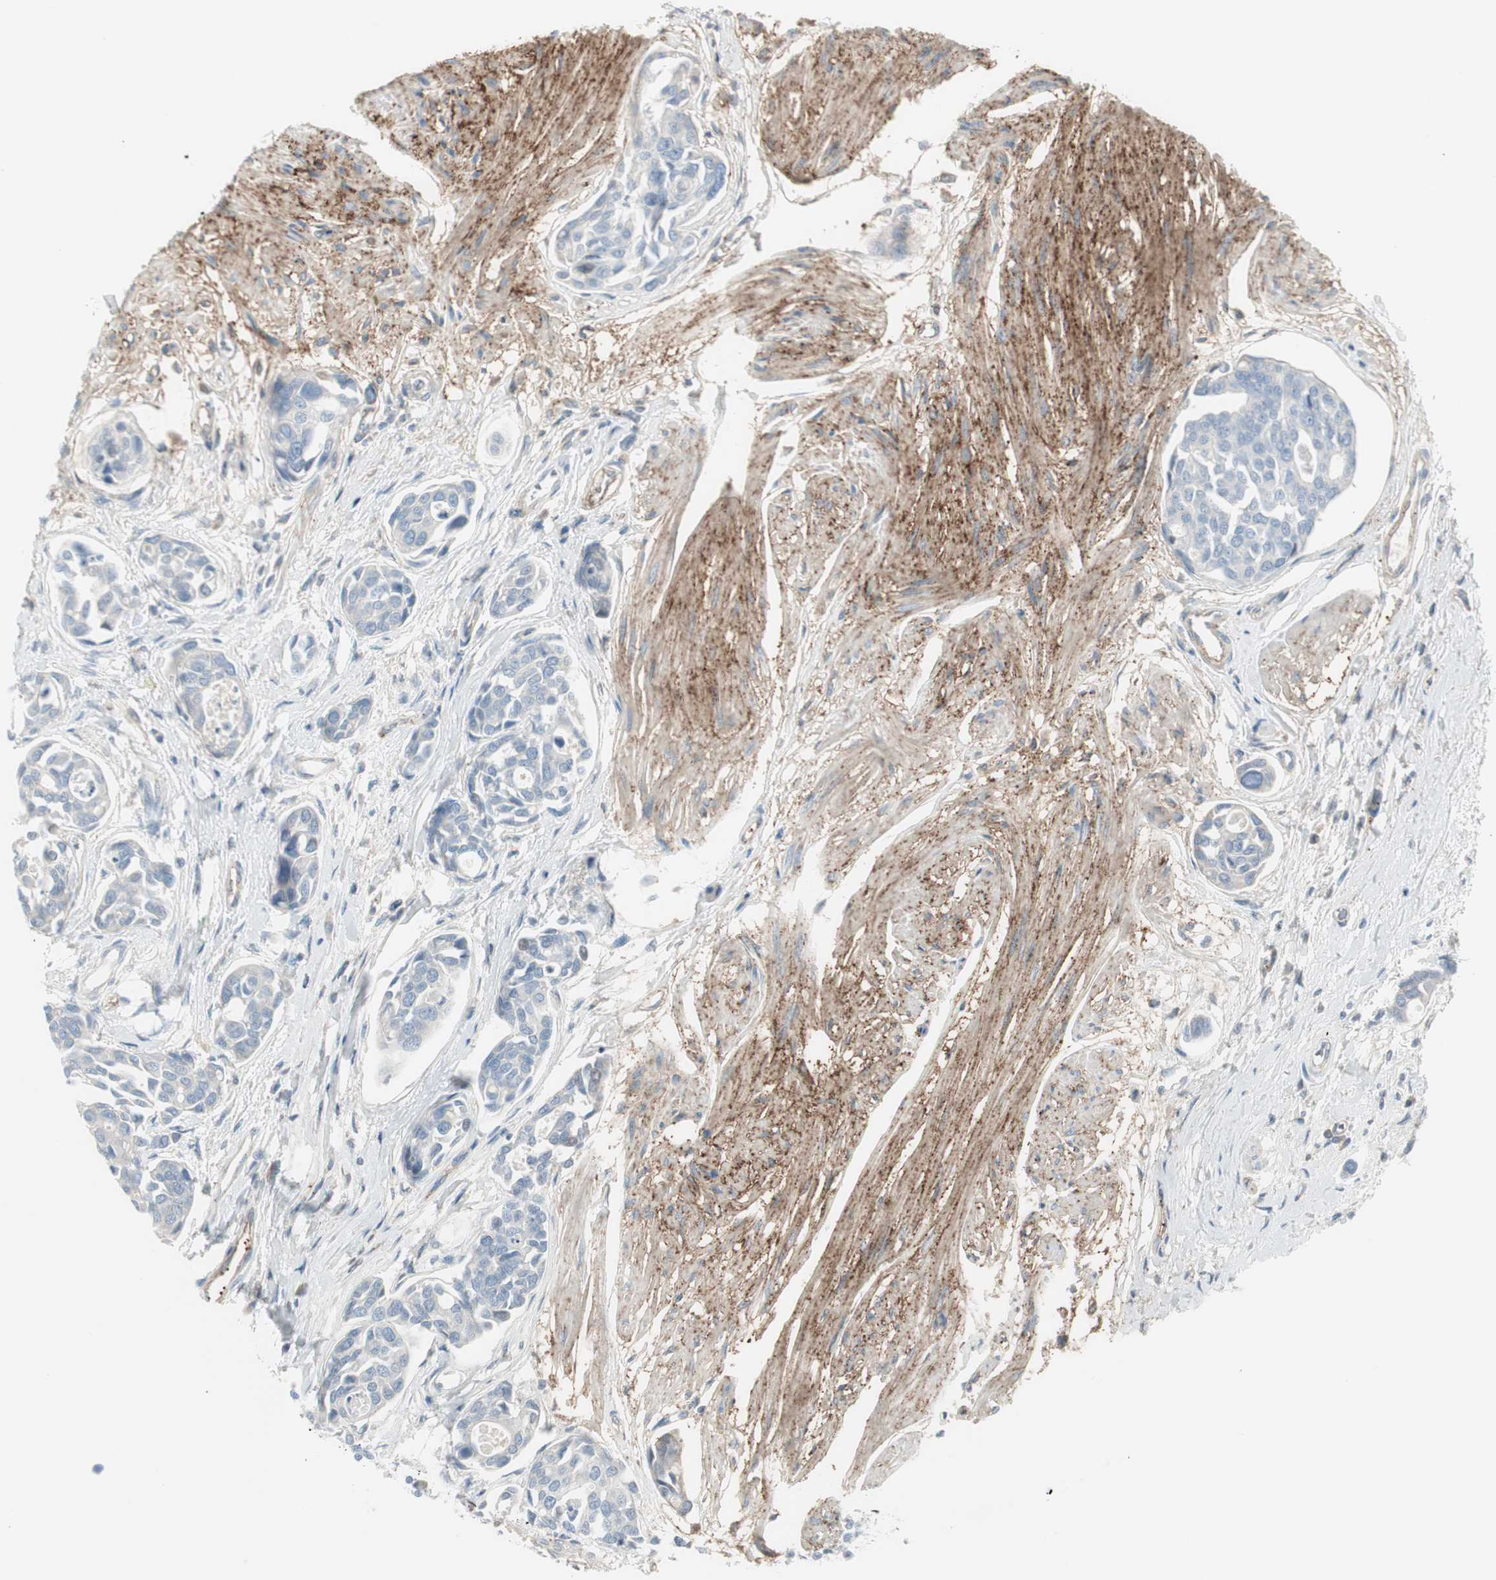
{"staining": {"intensity": "negative", "quantity": "none", "location": "none"}, "tissue": "urothelial cancer", "cell_type": "Tumor cells", "image_type": "cancer", "snomed": [{"axis": "morphology", "description": "Urothelial carcinoma, High grade"}, {"axis": "topography", "description": "Urinary bladder"}], "caption": "This image is of urothelial cancer stained with IHC to label a protein in brown with the nuclei are counter-stained blue. There is no positivity in tumor cells. Nuclei are stained in blue.", "gene": "CACNA2D1", "patient": {"sex": "male", "age": 78}}